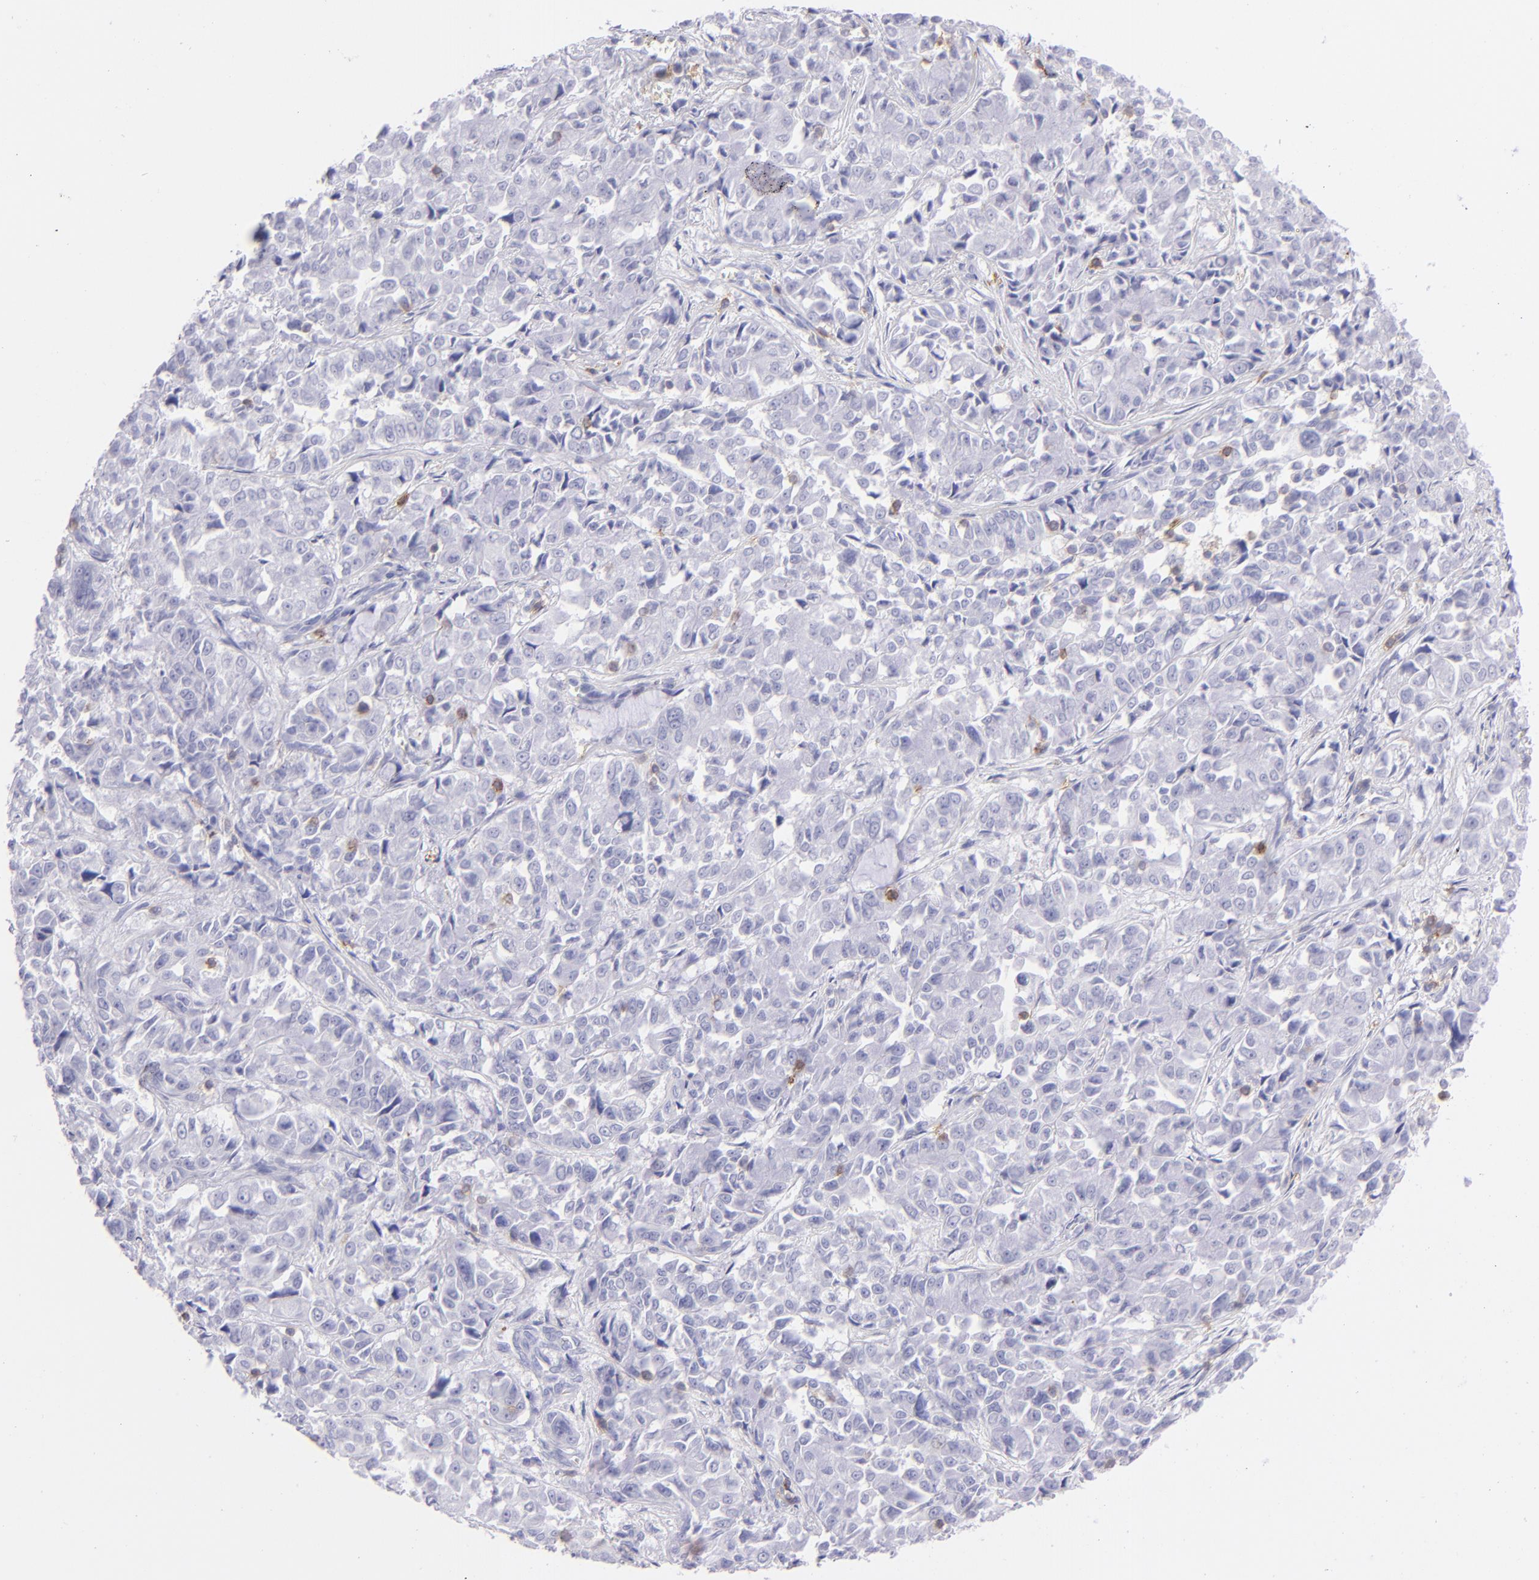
{"staining": {"intensity": "negative", "quantity": "none", "location": "none"}, "tissue": "pancreatic cancer", "cell_type": "Tumor cells", "image_type": "cancer", "snomed": [{"axis": "morphology", "description": "Adenocarcinoma, NOS"}, {"axis": "topography", "description": "Pancreas"}], "caption": "The histopathology image displays no staining of tumor cells in pancreatic adenocarcinoma.", "gene": "CD69", "patient": {"sex": "female", "age": 52}}